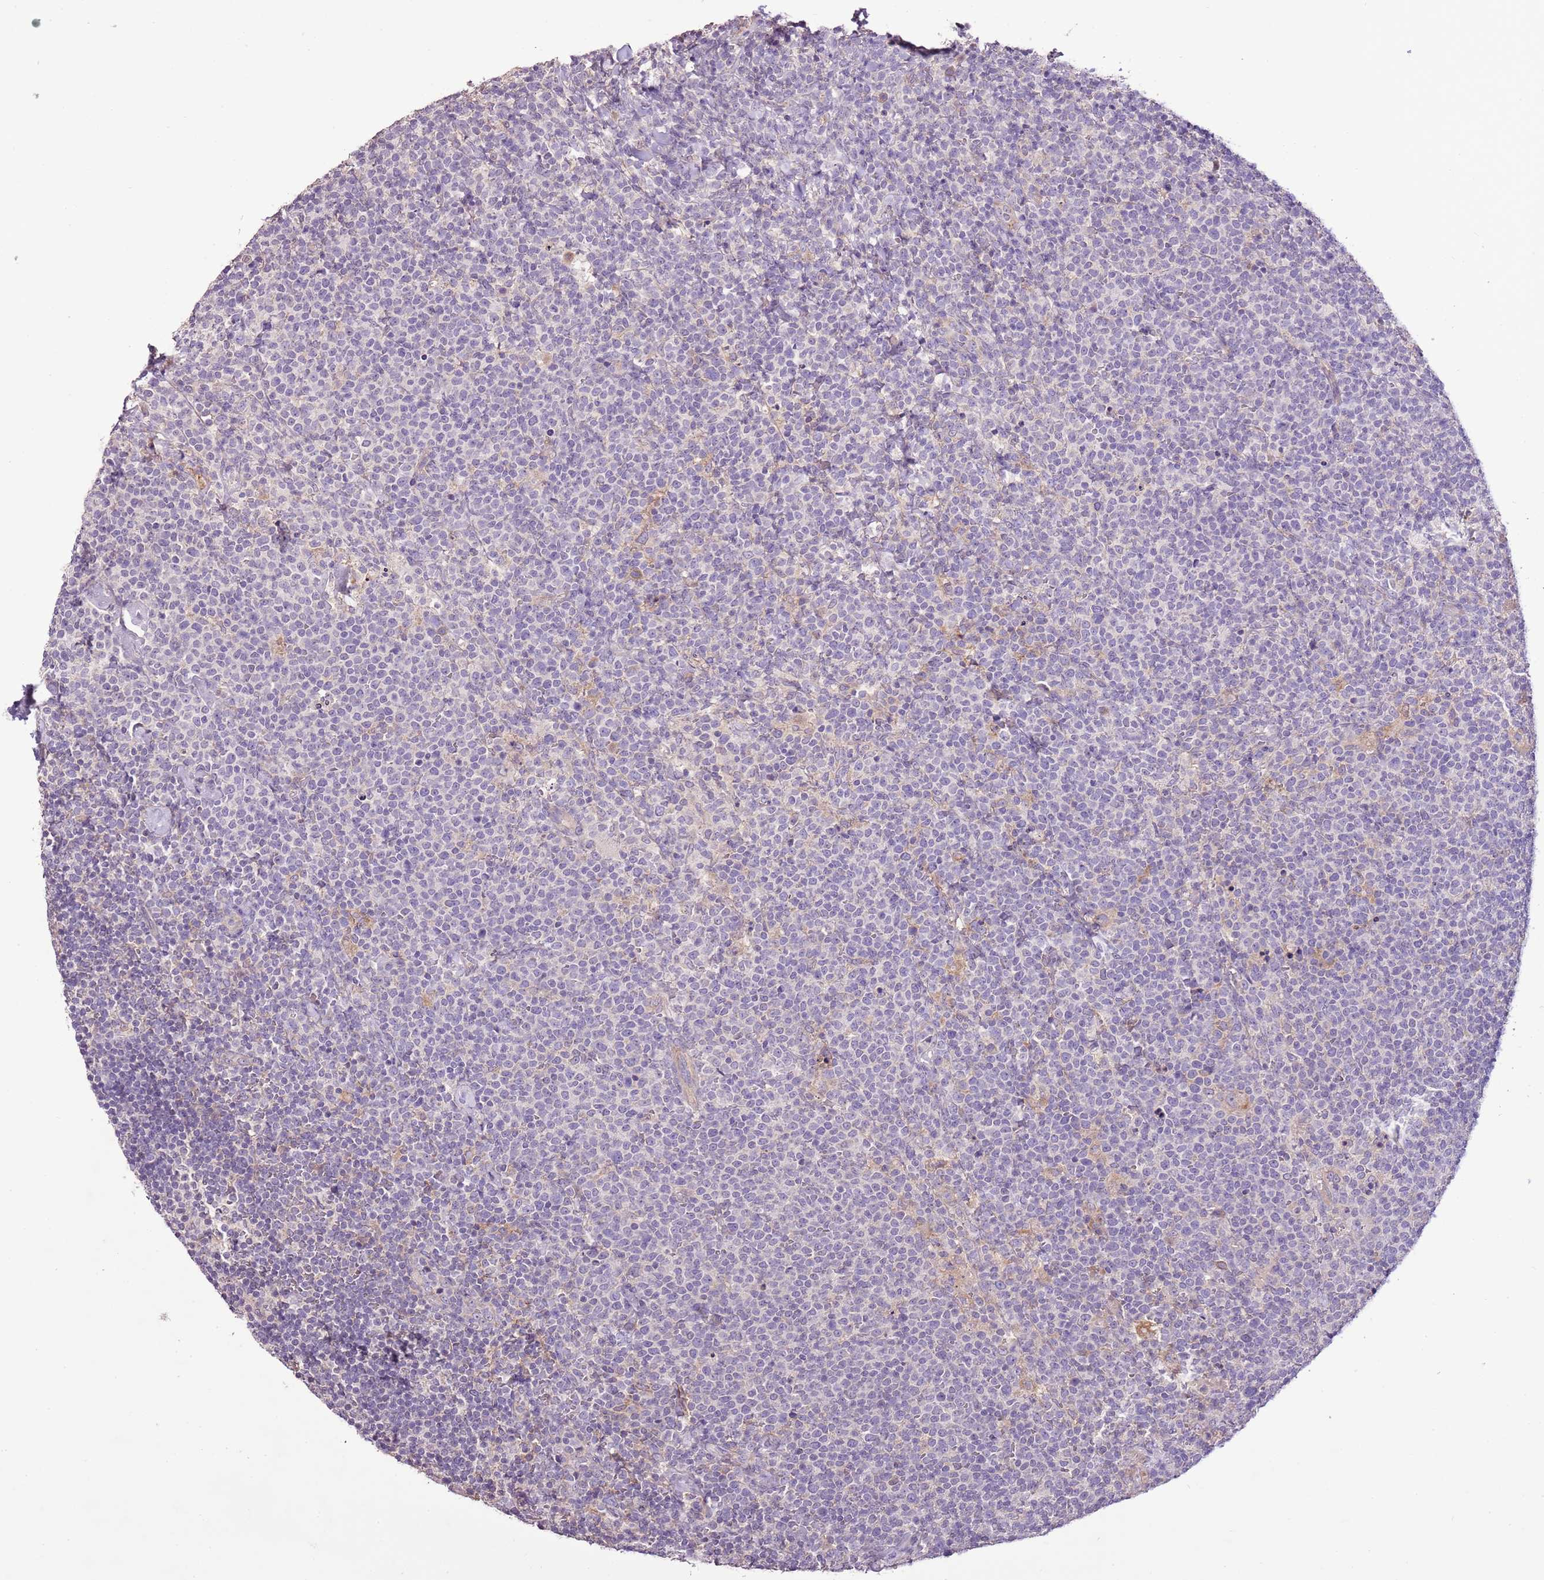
{"staining": {"intensity": "negative", "quantity": "none", "location": "none"}, "tissue": "lymphoma", "cell_type": "Tumor cells", "image_type": "cancer", "snomed": [{"axis": "morphology", "description": "Malignant lymphoma, non-Hodgkin's type, High grade"}, {"axis": "topography", "description": "Lymph node"}], "caption": "Image shows no protein expression in tumor cells of lymphoma tissue.", "gene": "CMKLR1", "patient": {"sex": "male", "age": 61}}